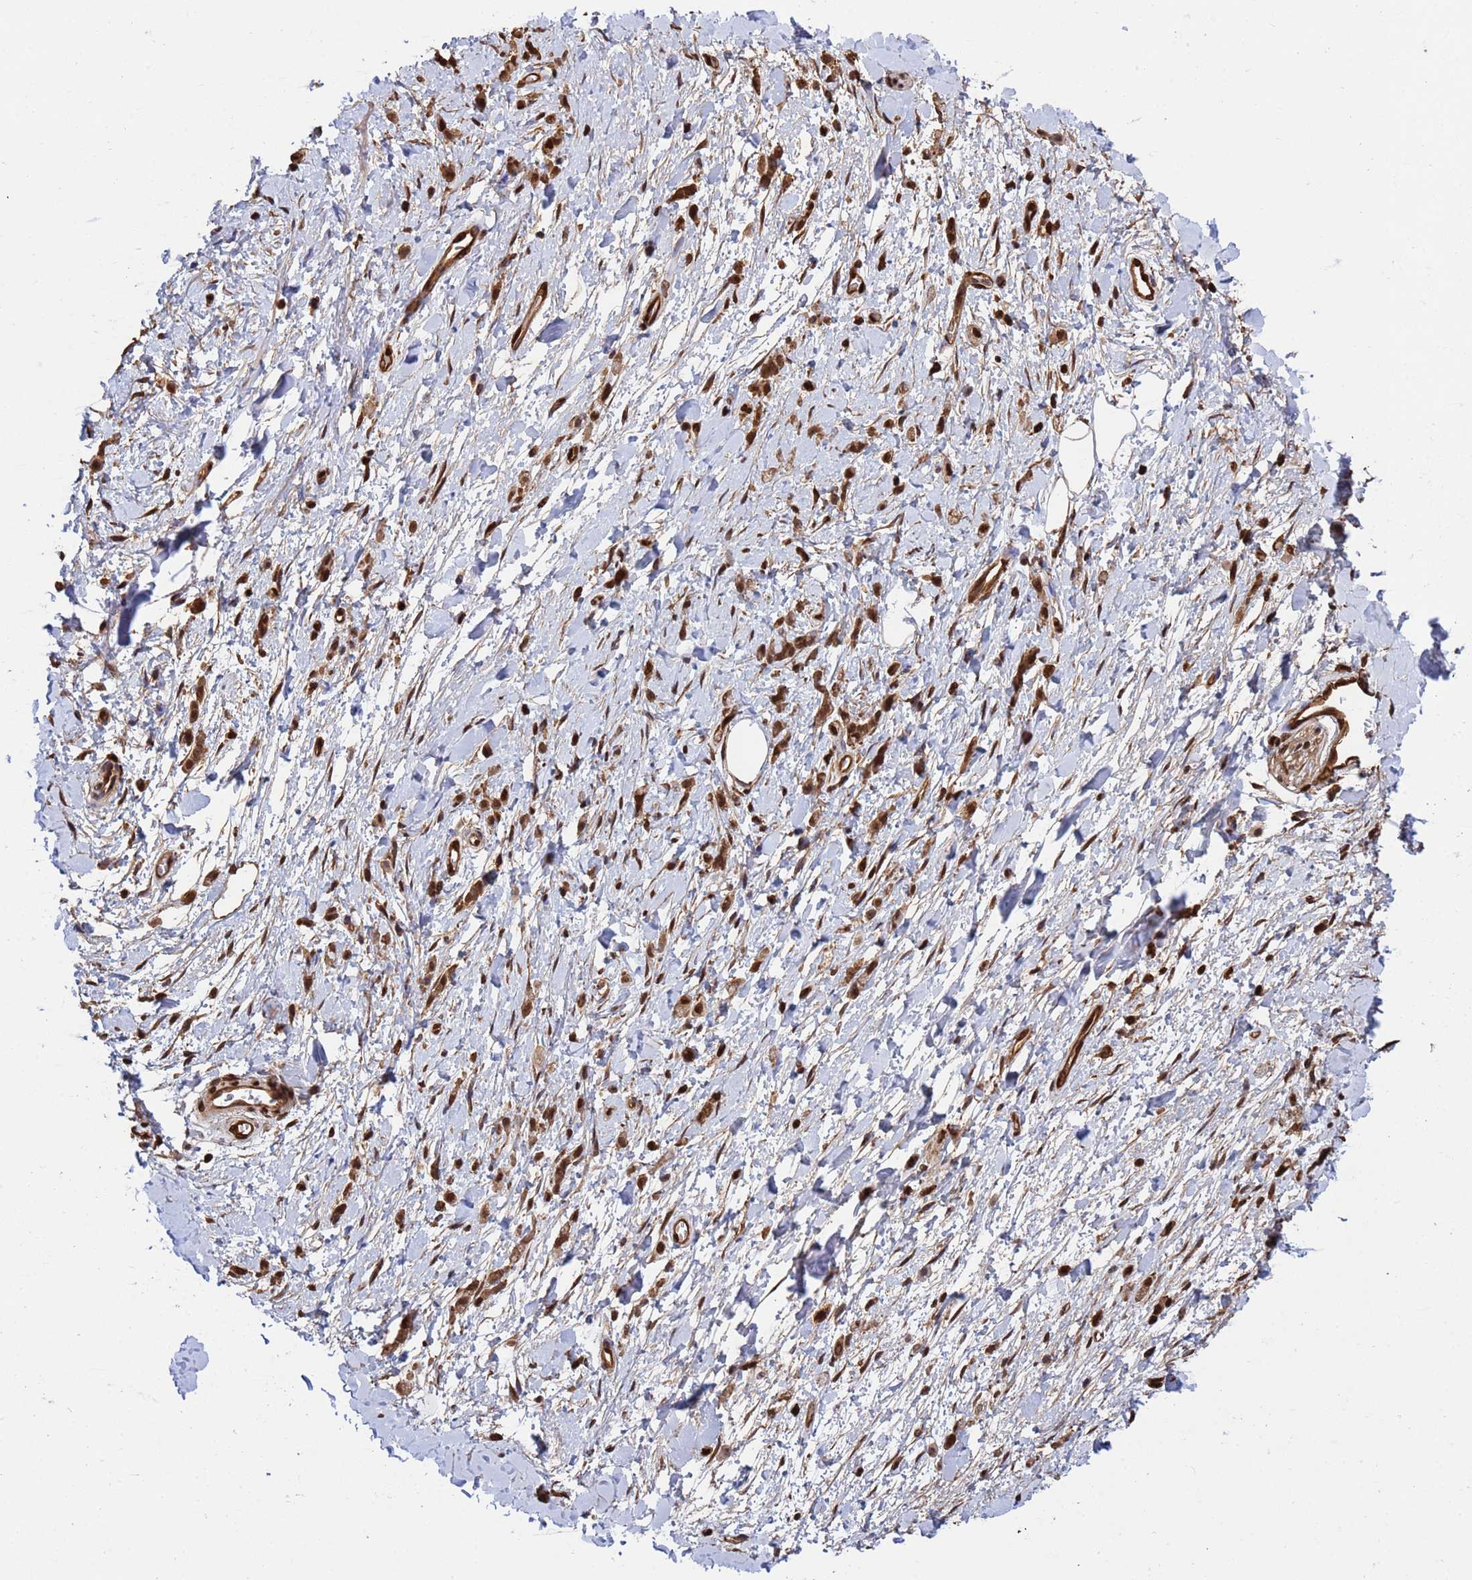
{"staining": {"intensity": "moderate", "quantity": ">75%", "location": "nuclear"}, "tissue": "stomach cancer", "cell_type": "Tumor cells", "image_type": "cancer", "snomed": [{"axis": "morphology", "description": "Adenocarcinoma, NOS"}, {"axis": "topography", "description": "Stomach"}], "caption": "Adenocarcinoma (stomach) stained for a protein (brown) exhibits moderate nuclear positive expression in approximately >75% of tumor cells.", "gene": "SUMO4", "patient": {"sex": "female", "age": 60}}